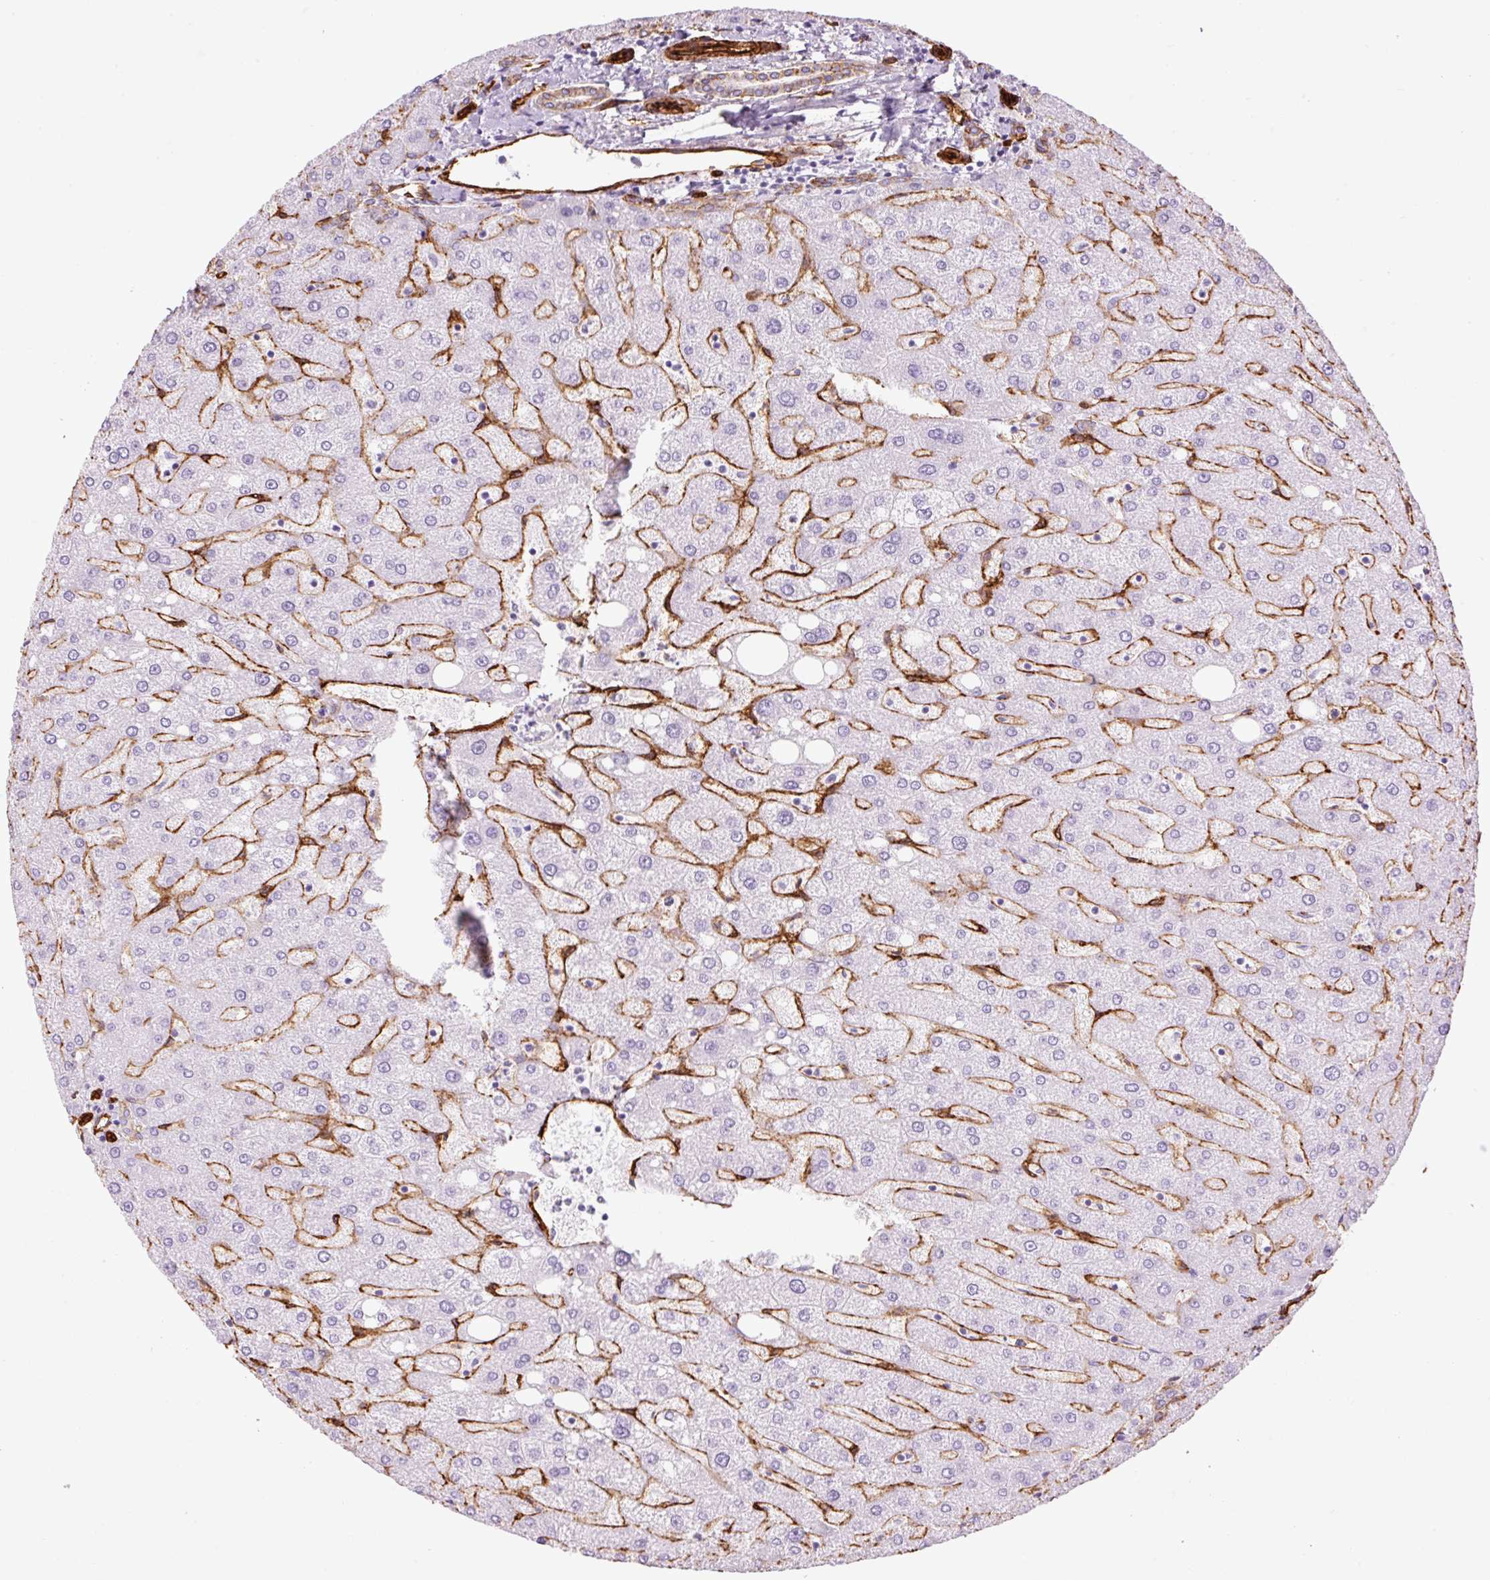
{"staining": {"intensity": "moderate", "quantity": "25%-75%", "location": "cytoplasmic/membranous"}, "tissue": "liver", "cell_type": "Cholangiocytes", "image_type": "normal", "snomed": [{"axis": "morphology", "description": "Normal tissue, NOS"}, {"axis": "topography", "description": "Liver"}], "caption": "IHC staining of benign liver, which reveals medium levels of moderate cytoplasmic/membranous positivity in approximately 25%-75% of cholangiocytes indicating moderate cytoplasmic/membranous protein positivity. The staining was performed using DAB (brown) for protein detection and nuclei were counterstained in hematoxylin (blue).", "gene": "CAV1", "patient": {"sex": "male", "age": 67}}